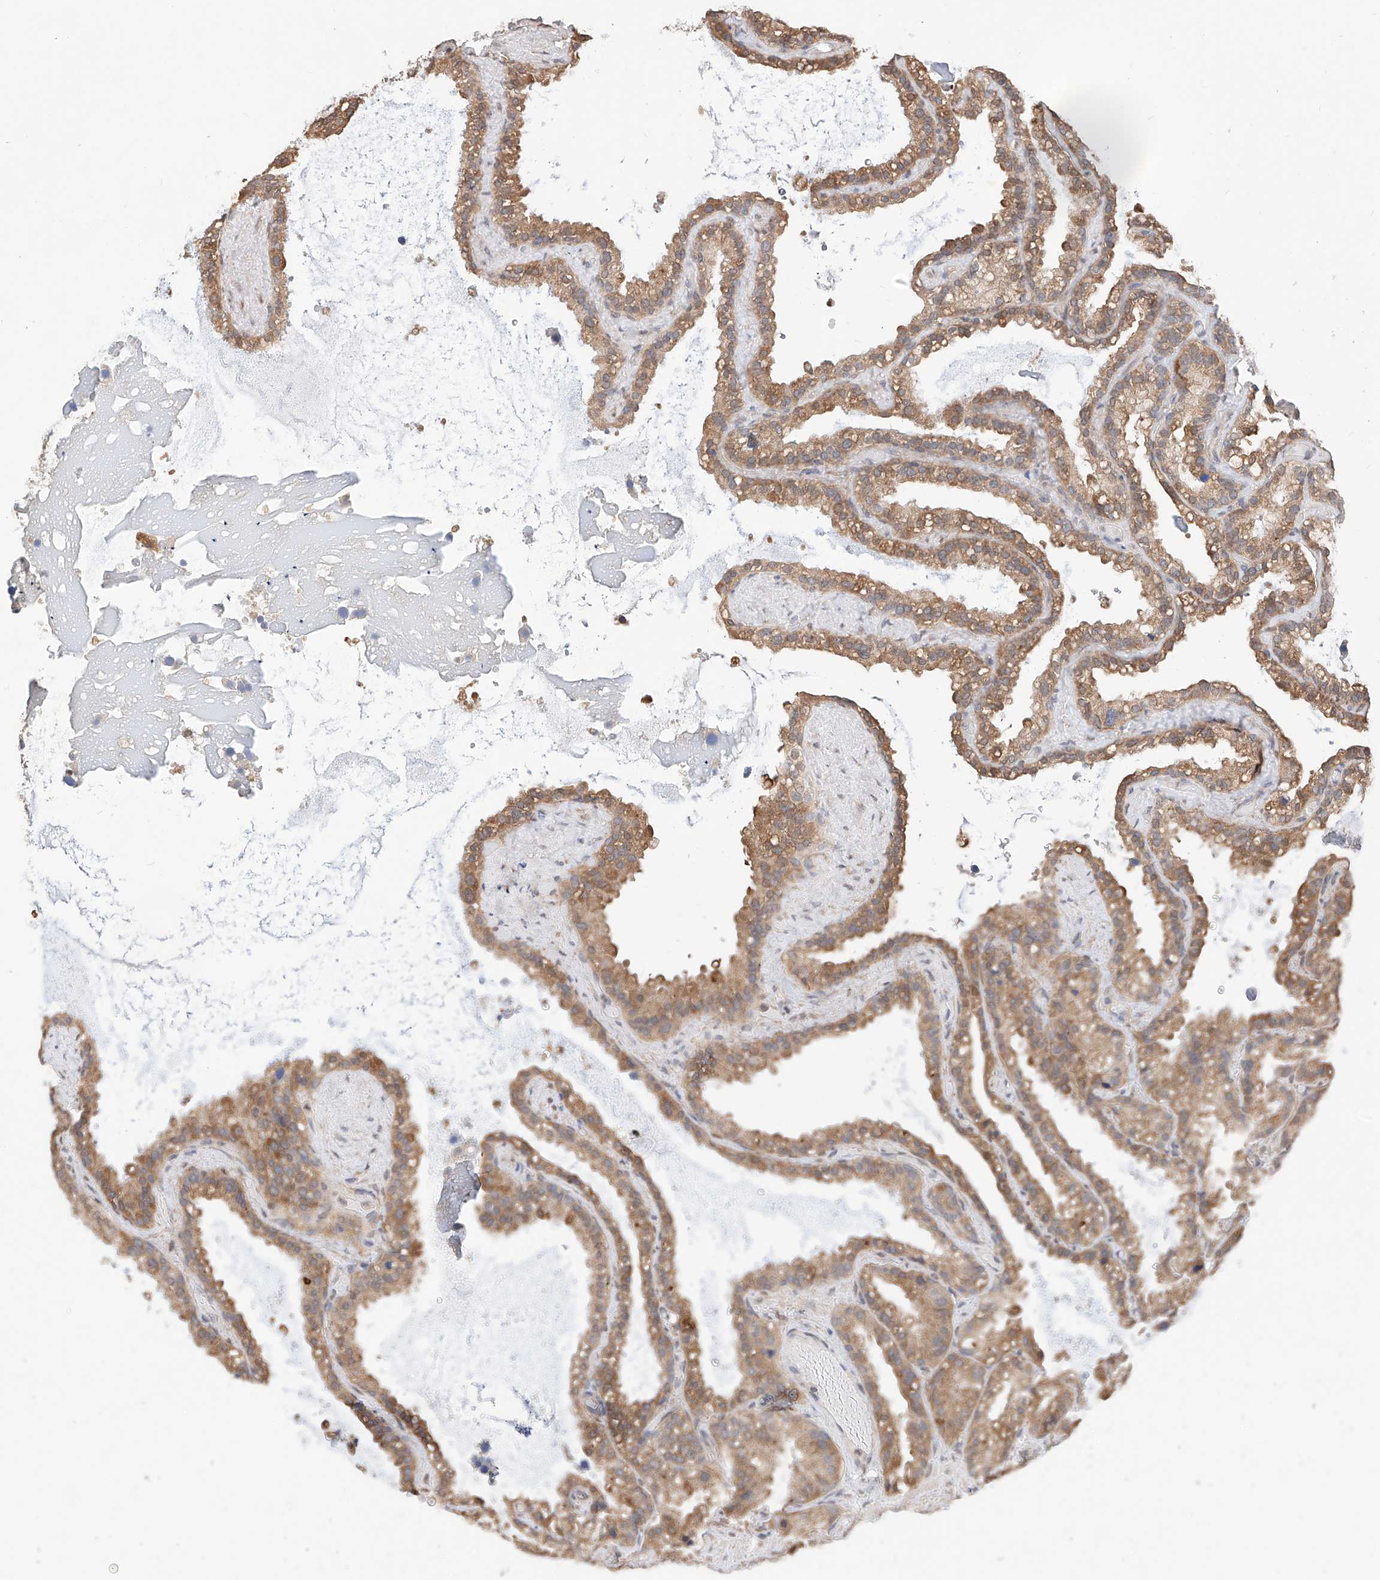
{"staining": {"intensity": "moderate", "quantity": ">75%", "location": "cytoplasmic/membranous,nuclear"}, "tissue": "seminal vesicle", "cell_type": "Glandular cells", "image_type": "normal", "snomed": [{"axis": "morphology", "description": "Normal tissue, NOS"}, {"axis": "topography", "description": "Prostate"}, {"axis": "topography", "description": "Seminal veicle"}], "caption": "The histopathology image displays immunohistochemical staining of unremarkable seminal vesicle. There is moderate cytoplasmic/membranous,nuclear expression is identified in approximately >75% of glandular cells. (DAB IHC with brightfield microscopy, high magnification).", "gene": "ZSCAN4", "patient": {"sex": "male", "age": 68}}